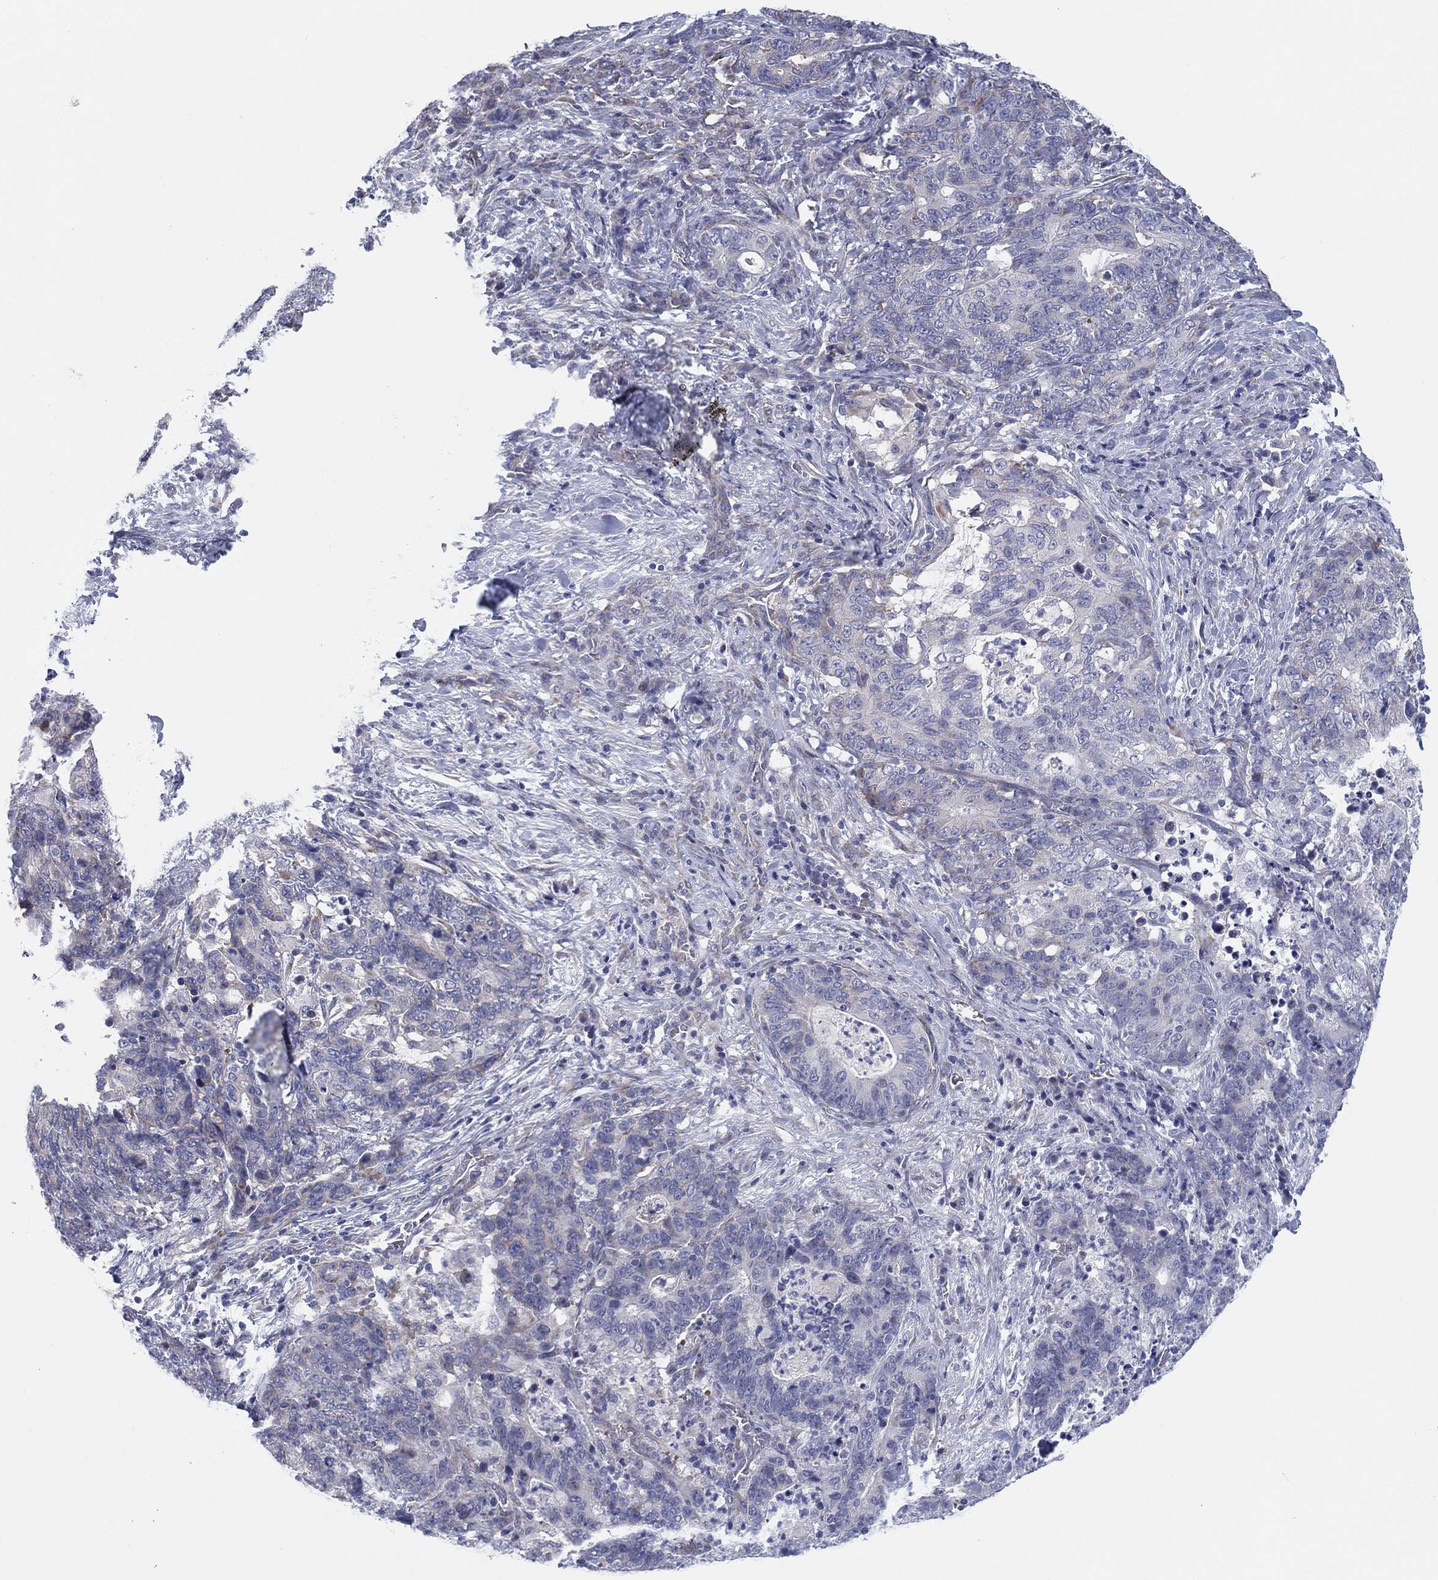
{"staining": {"intensity": "negative", "quantity": "none", "location": "none"}, "tissue": "stomach cancer", "cell_type": "Tumor cells", "image_type": "cancer", "snomed": [{"axis": "morphology", "description": "Normal tissue, NOS"}, {"axis": "morphology", "description": "Adenocarcinoma, NOS"}, {"axis": "topography", "description": "Stomach"}], "caption": "DAB (3,3'-diaminobenzidine) immunohistochemical staining of human stomach adenocarcinoma exhibits no significant expression in tumor cells.", "gene": "HEATR4", "patient": {"sex": "female", "age": 64}}